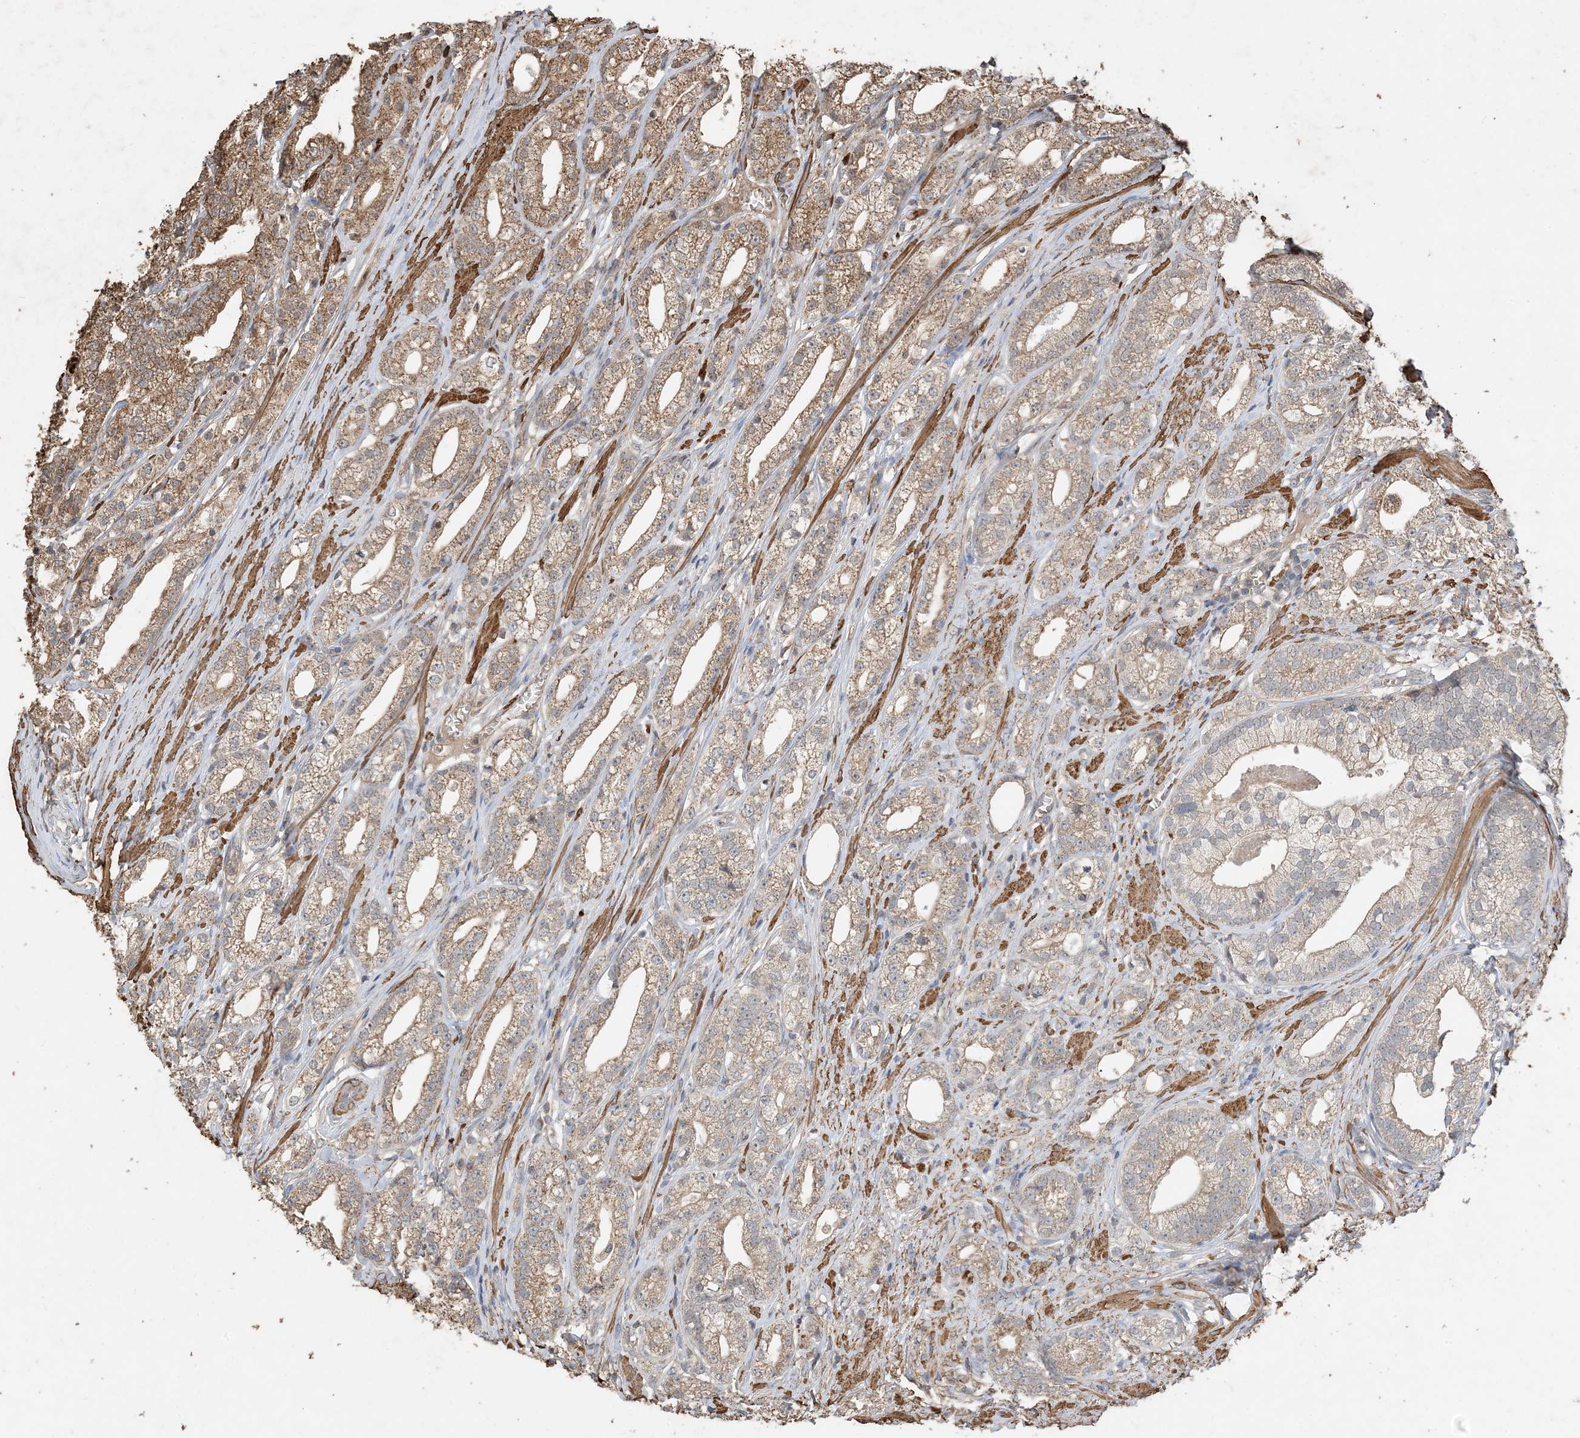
{"staining": {"intensity": "moderate", "quantity": ">75%", "location": "cytoplasmic/membranous"}, "tissue": "prostate cancer", "cell_type": "Tumor cells", "image_type": "cancer", "snomed": [{"axis": "morphology", "description": "Adenocarcinoma, High grade"}, {"axis": "topography", "description": "Prostate"}], "caption": "This is an image of immunohistochemistry staining of prostate adenocarcinoma (high-grade), which shows moderate staining in the cytoplasmic/membranous of tumor cells.", "gene": "HPS4", "patient": {"sex": "male", "age": 69}}